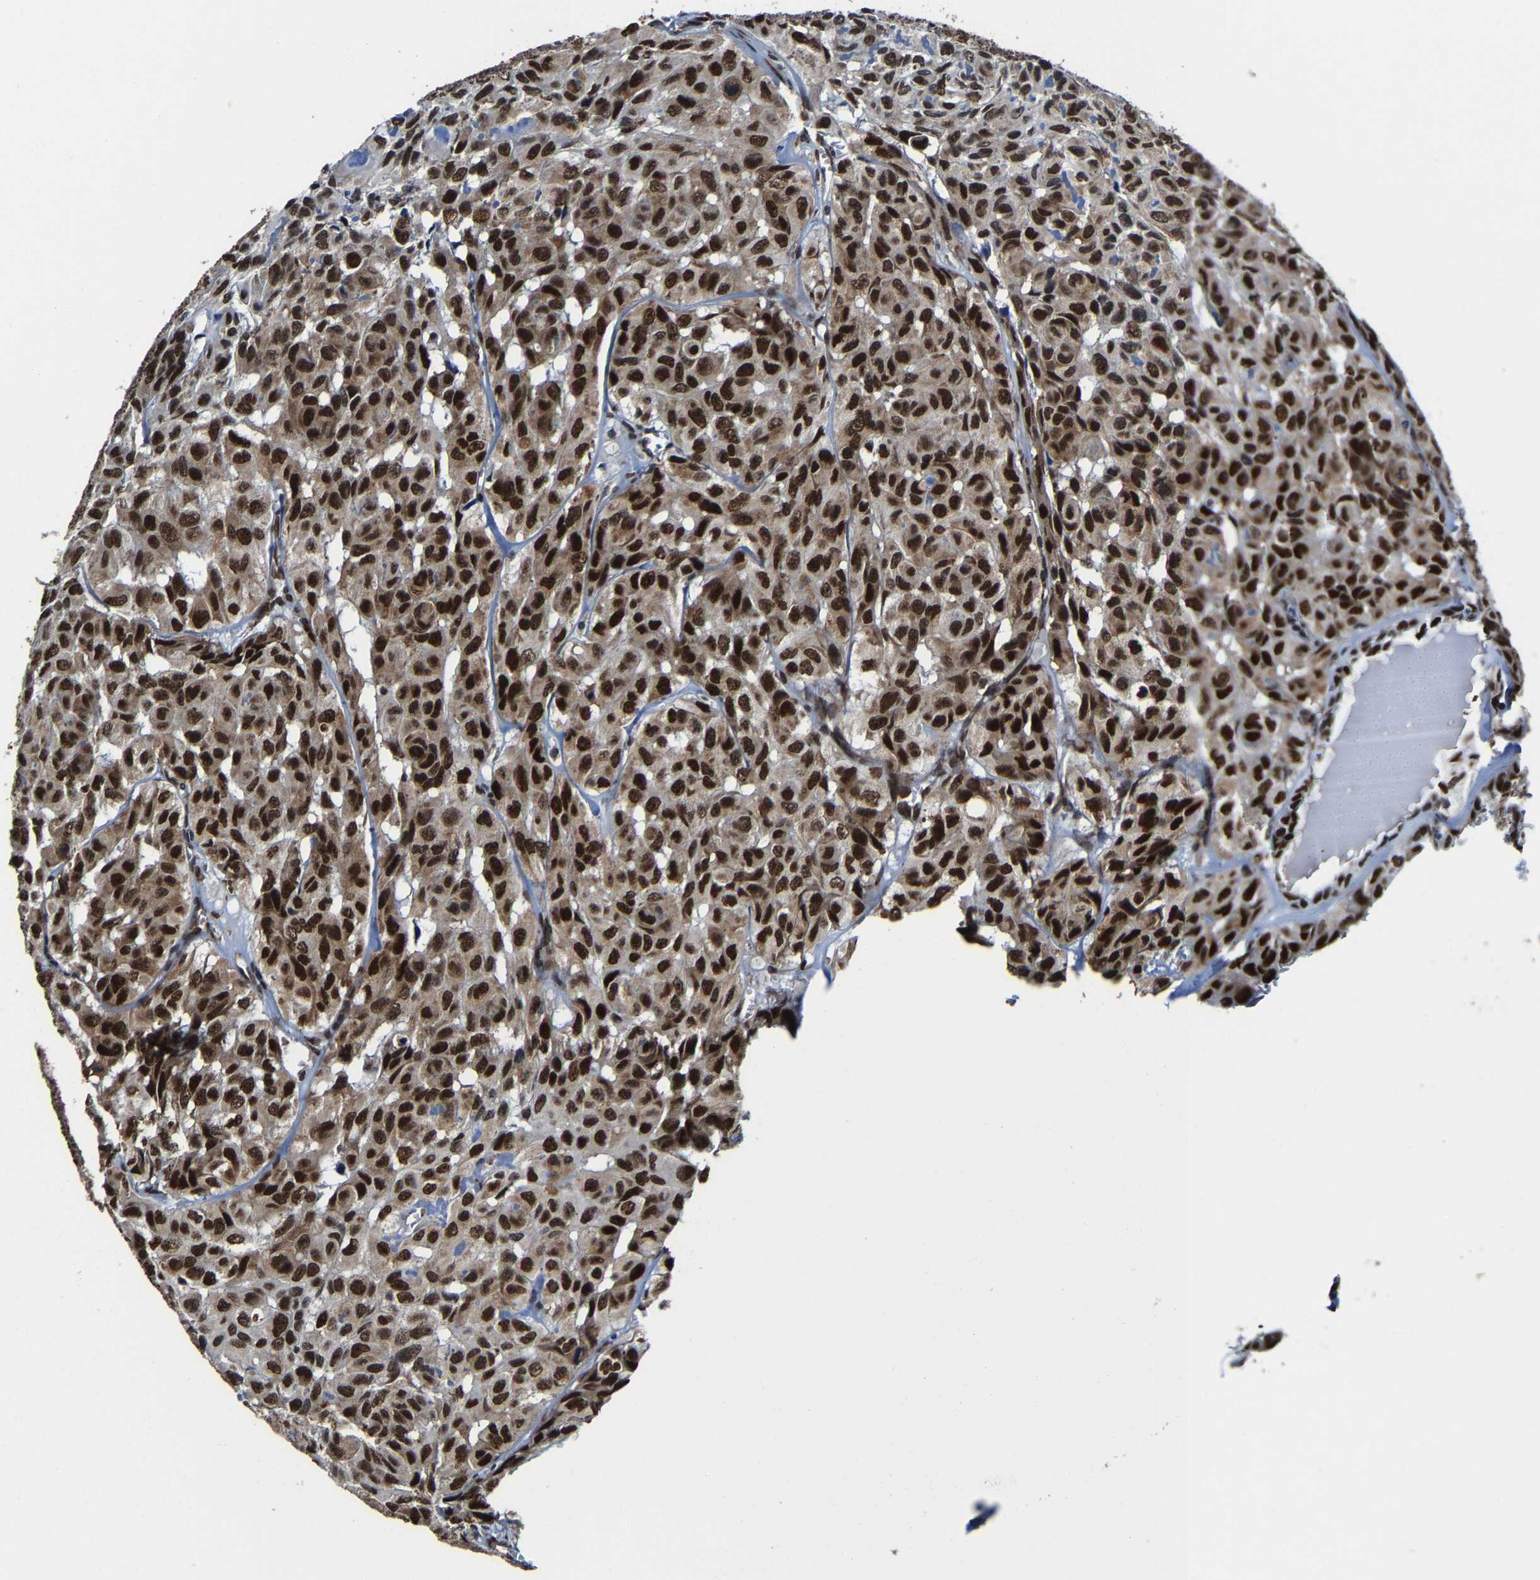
{"staining": {"intensity": "strong", "quantity": ">75%", "location": "nuclear"}, "tissue": "head and neck cancer", "cell_type": "Tumor cells", "image_type": "cancer", "snomed": [{"axis": "morphology", "description": "Adenocarcinoma, NOS"}, {"axis": "topography", "description": "Salivary gland, NOS"}, {"axis": "topography", "description": "Head-Neck"}], "caption": "Head and neck adenocarcinoma stained with immunohistochemistry reveals strong nuclear expression in about >75% of tumor cells.", "gene": "METTL1", "patient": {"sex": "female", "age": 76}}